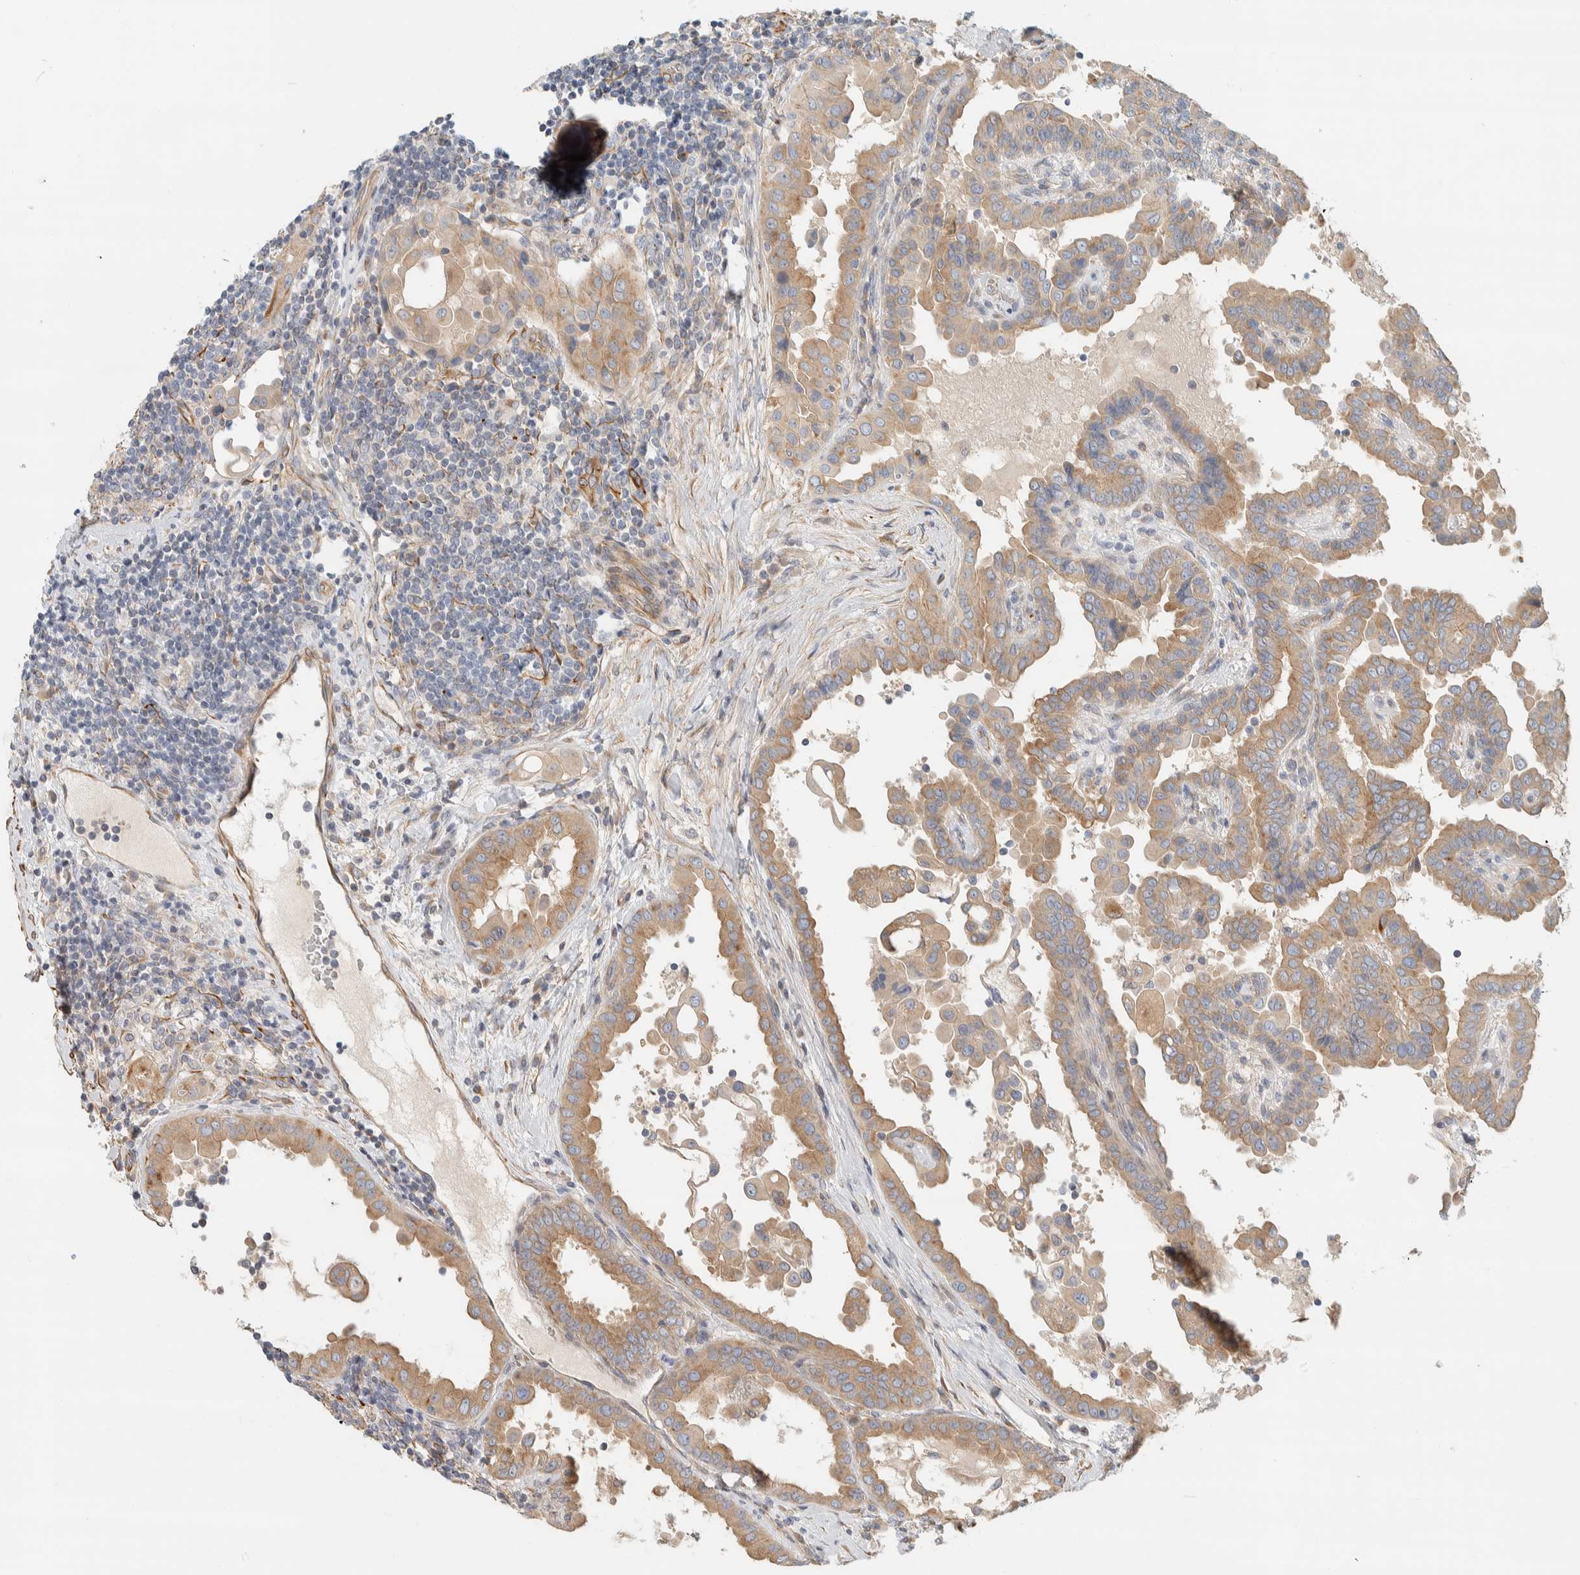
{"staining": {"intensity": "moderate", "quantity": ">75%", "location": "cytoplasmic/membranous"}, "tissue": "thyroid cancer", "cell_type": "Tumor cells", "image_type": "cancer", "snomed": [{"axis": "morphology", "description": "Papillary adenocarcinoma, NOS"}, {"axis": "topography", "description": "Thyroid gland"}], "caption": "Papillary adenocarcinoma (thyroid) was stained to show a protein in brown. There is medium levels of moderate cytoplasmic/membranous staining in approximately >75% of tumor cells.", "gene": "CDR2", "patient": {"sex": "male", "age": 33}}